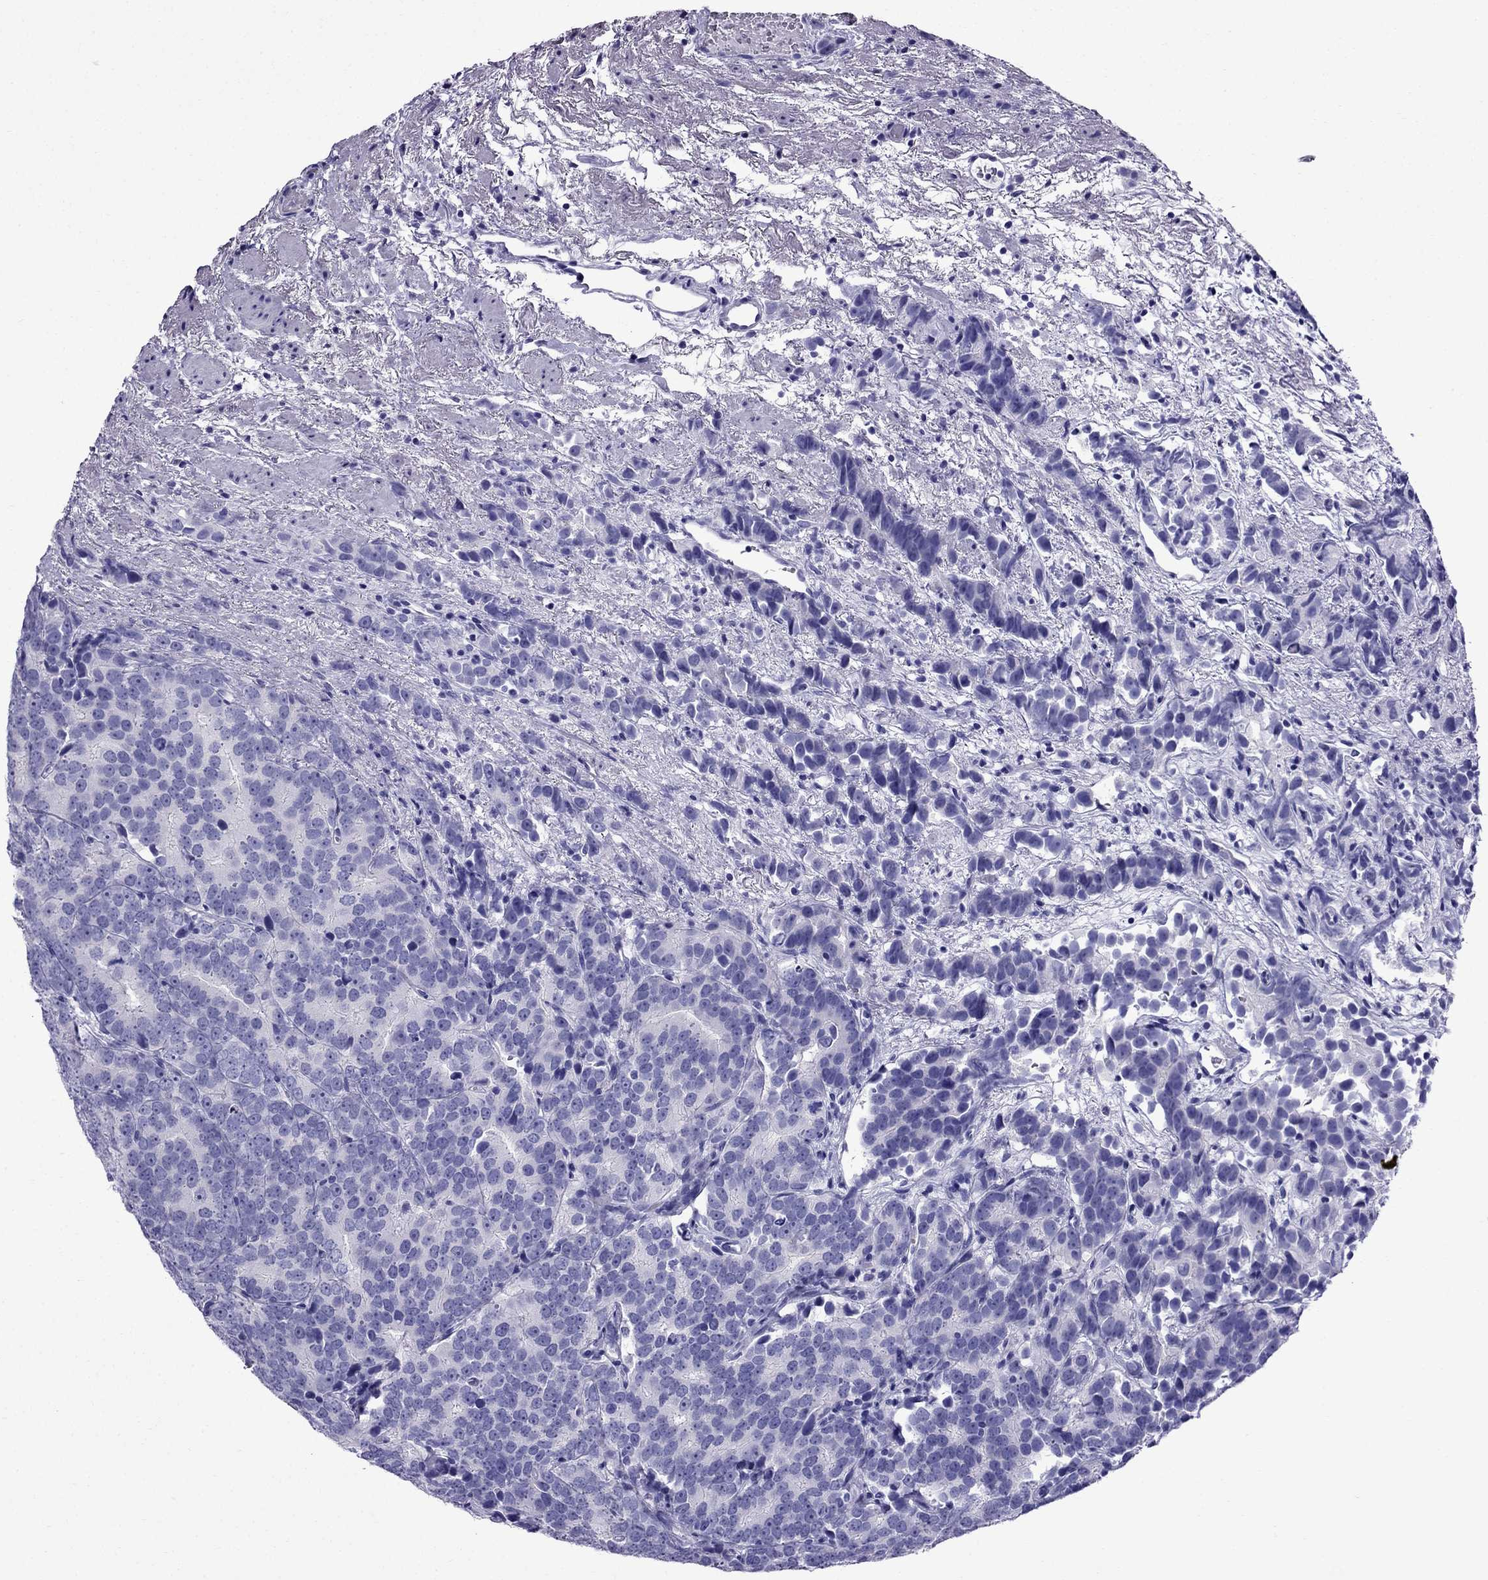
{"staining": {"intensity": "negative", "quantity": "none", "location": "none"}, "tissue": "prostate cancer", "cell_type": "Tumor cells", "image_type": "cancer", "snomed": [{"axis": "morphology", "description": "Adenocarcinoma, High grade"}, {"axis": "topography", "description": "Prostate"}], "caption": "High power microscopy micrograph of an IHC photomicrograph of adenocarcinoma (high-grade) (prostate), revealing no significant staining in tumor cells.", "gene": "CRYBA1", "patient": {"sex": "male", "age": 90}}